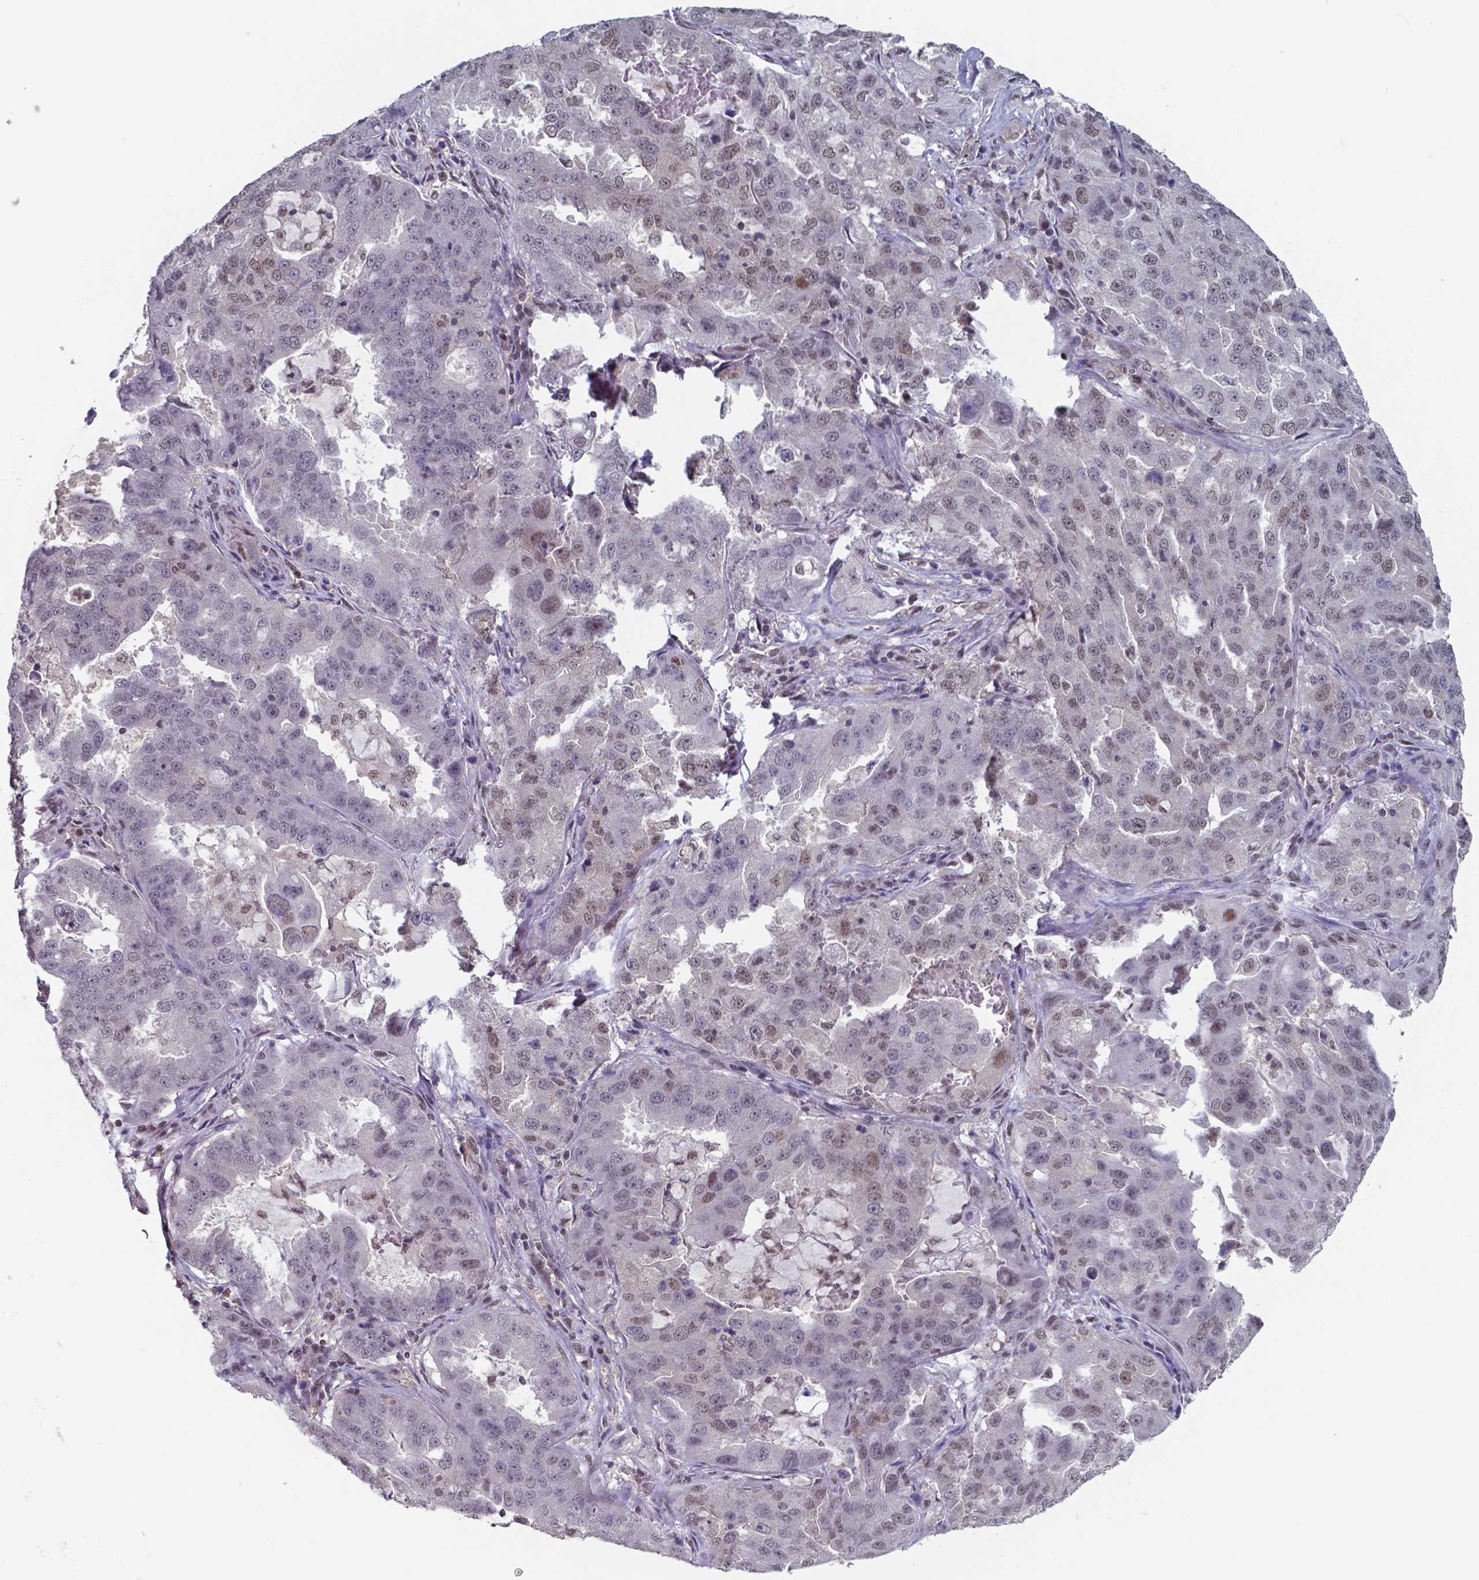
{"staining": {"intensity": "weak", "quantity": "<25%", "location": "nuclear"}, "tissue": "lung cancer", "cell_type": "Tumor cells", "image_type": "cancer", "snomed": [{"axis": "morphology", "description": "Adenocarcinoma, NOS"}, {"axis": "topography", "description": "Lung"}], "caption": "The immunohistochemistry (IHC) histopathology image has no significant expression in tumor cells of lung cancer (adenocarcinoma) tissue.", "gene": "UBA1", "patient": {"sex": "female", "age": 61}}